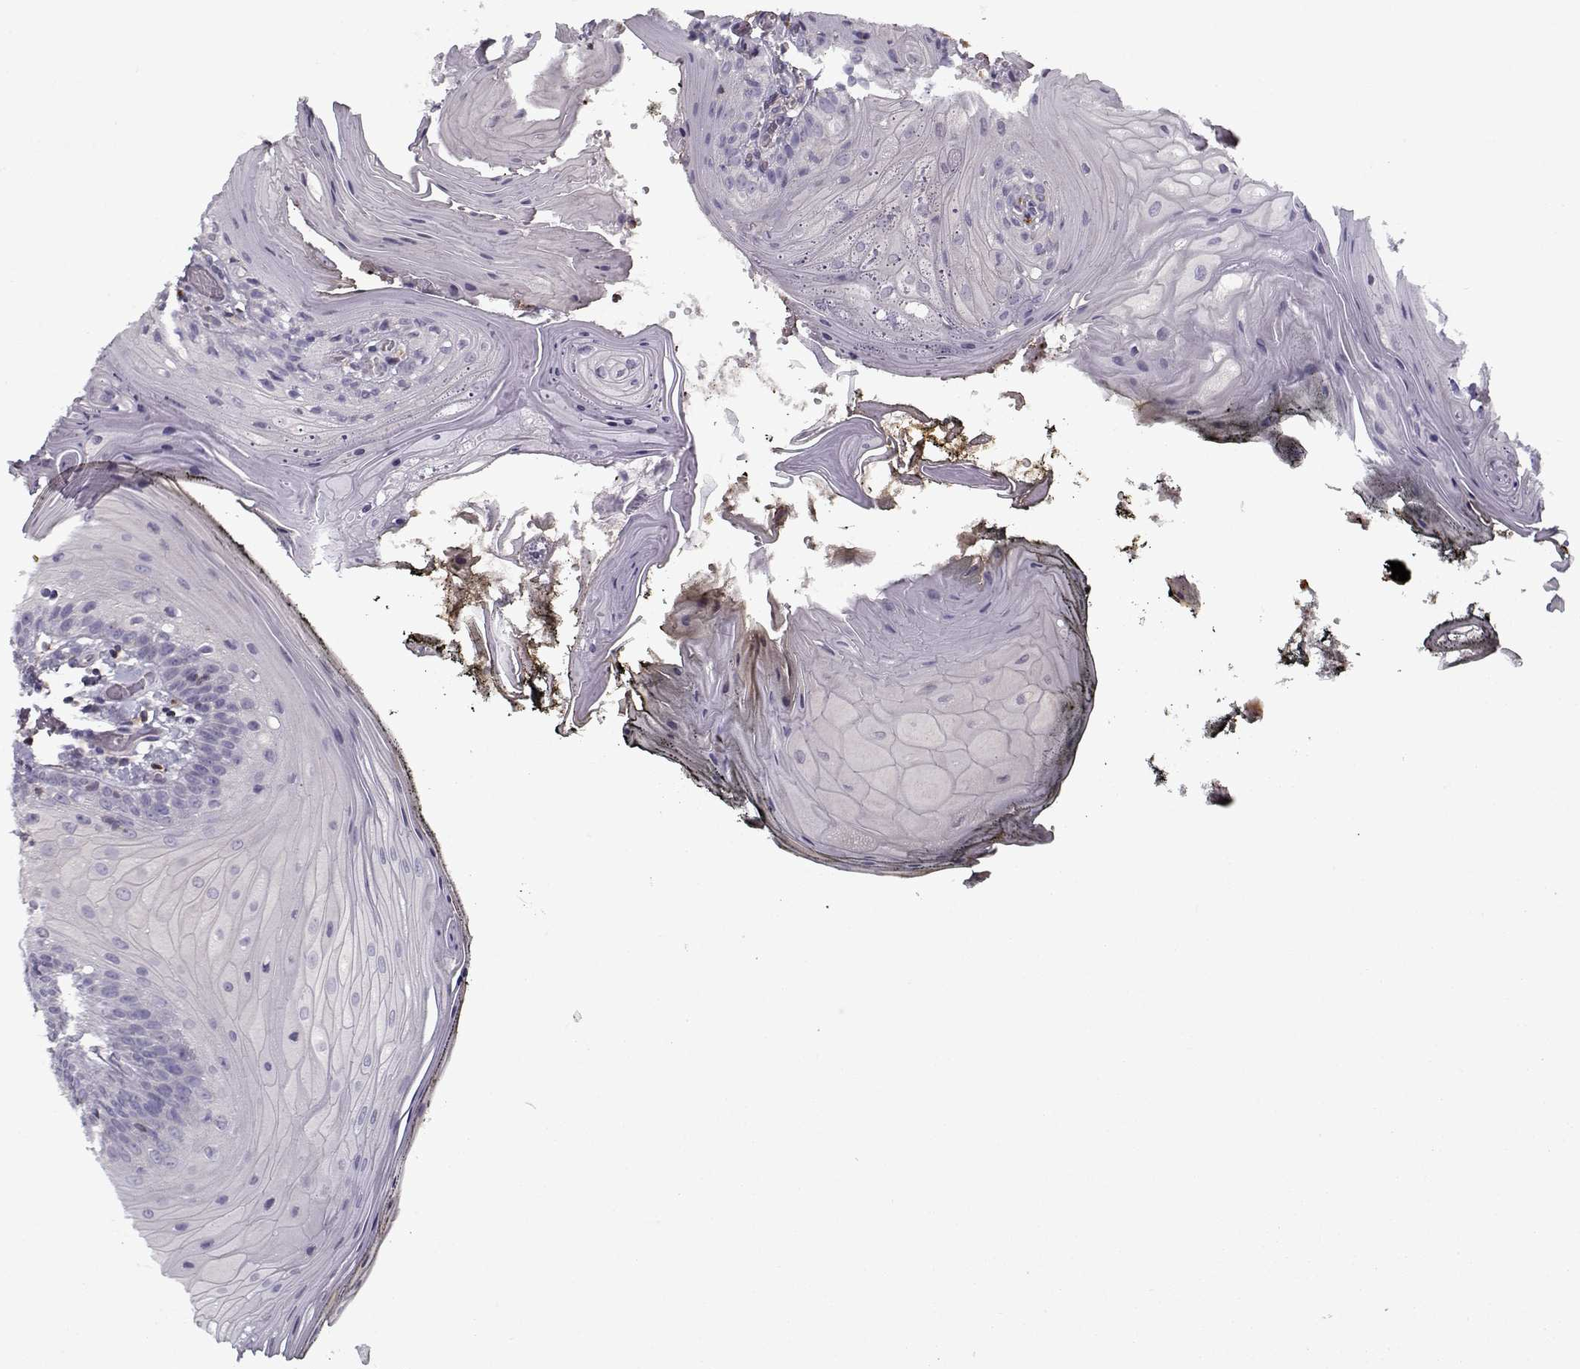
{"staining": {"intensity": "negative", "quantity": "none", "location": "none"}, "tissue": "oral mucosa", "cell_type": "Squamous epithelial cells", "image_type": "normal", "snomed": [{"axis": "morphology", "description": "Normal tissue, NOS"}, {"axis": "topography", "description": "Oral tissue"}], "caption": "This is an immunohistochemistry (IHC) histopathology image of normal human oral mucosa. There is no staining in squamous epithelial cells.", "gene": "UNC13D", "patient": {"sex": "male", "age": 9}}